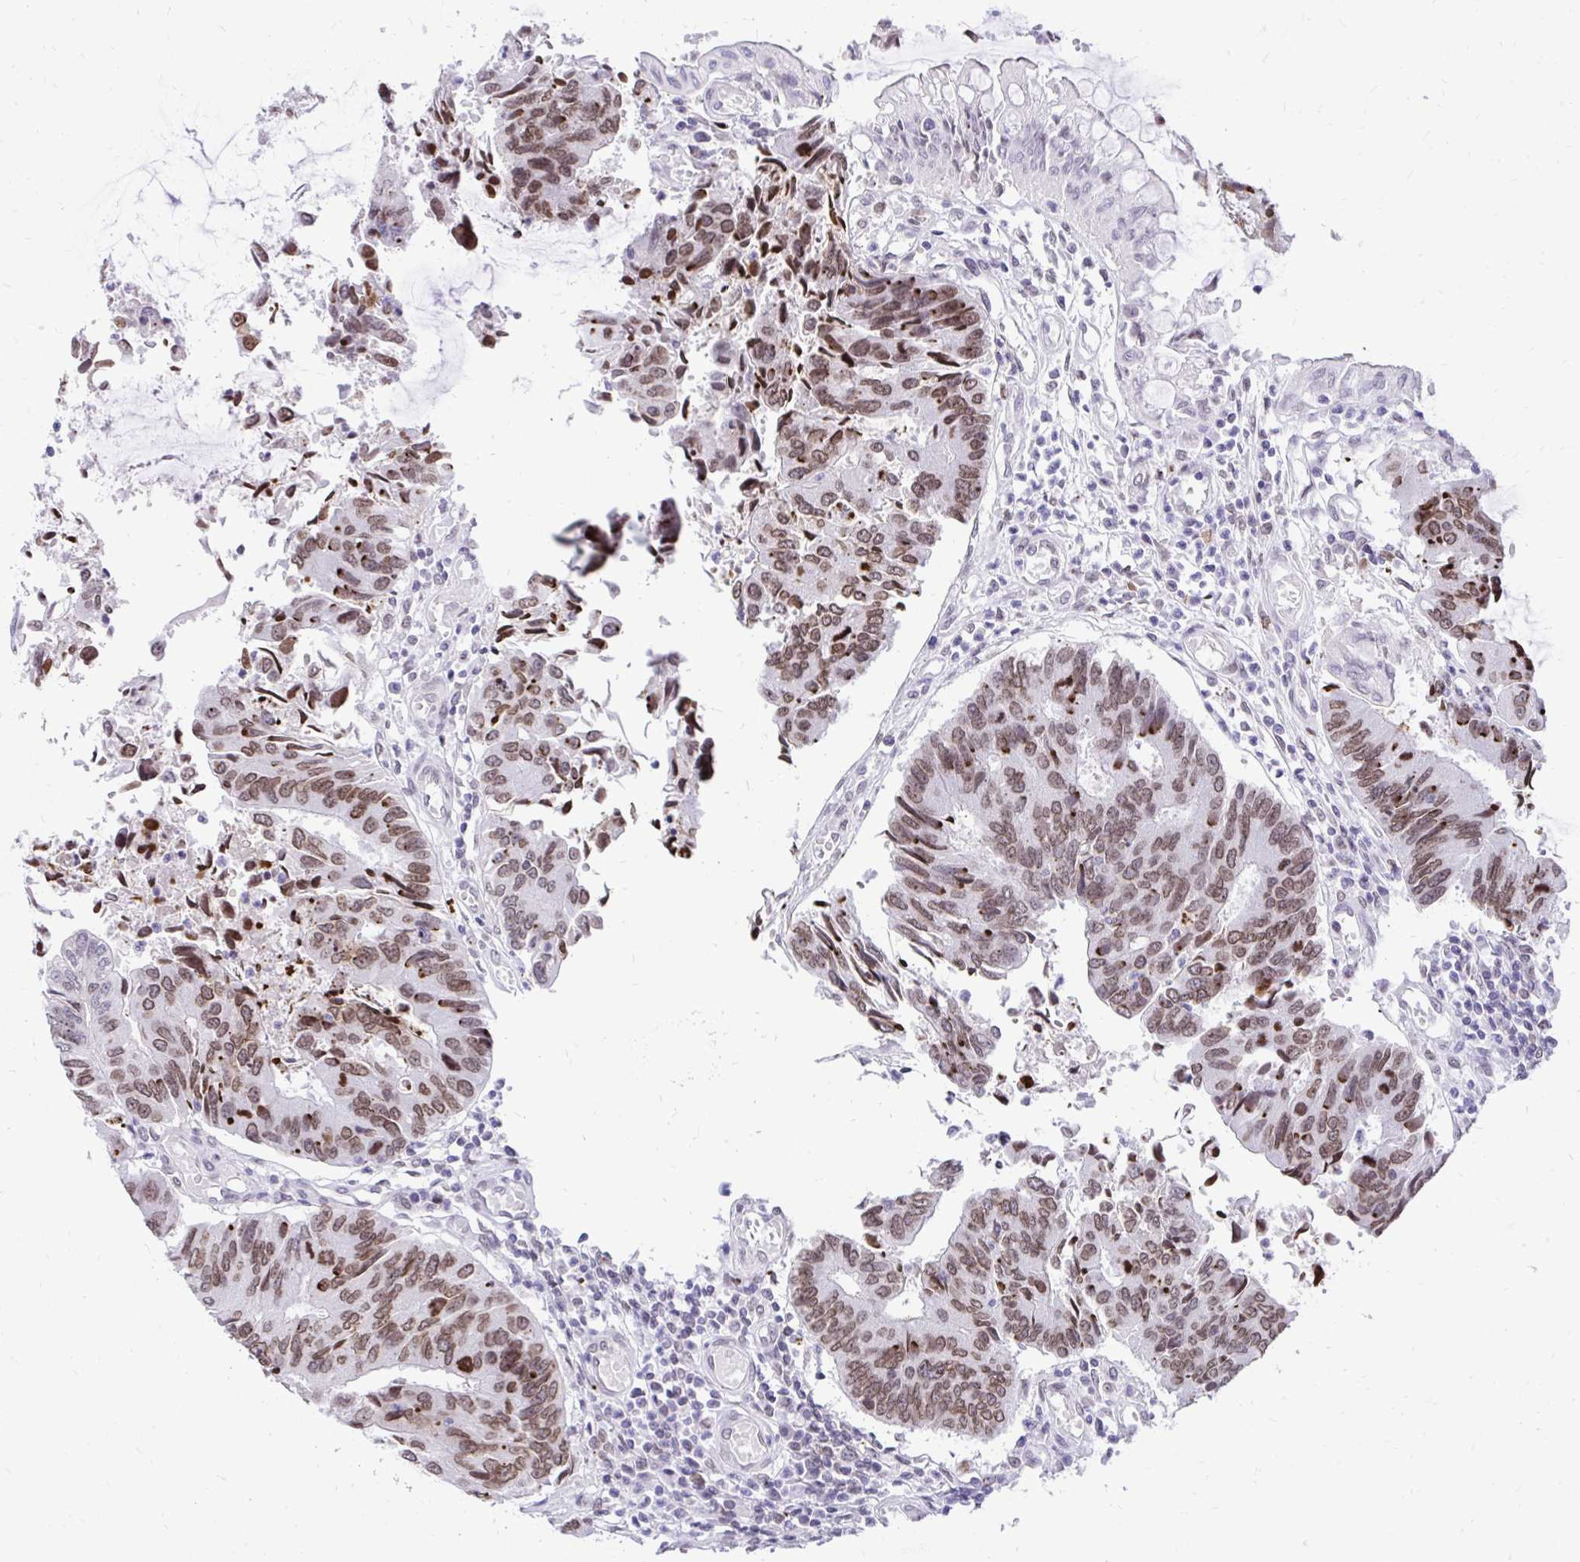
{"staining": {"intensity": "moderate", "quantity": ">75%", "location": "nuclear"}, "tissue": "colorectal cancer", "cell_type": "Tumor cells", "image_type": "cancer", "snomed": [{"axis": "morphology", "description": "Adenocarcinoma, NOS"}, {"axis": "topography", "description": "Colon"}], "caption": "Adenocarcinoma (colorectal) tissue shows moderate nuclear staining in about >75% of tumor cells", "gene": "BANF1", "patient": {"sex": "female", "age": 67}}